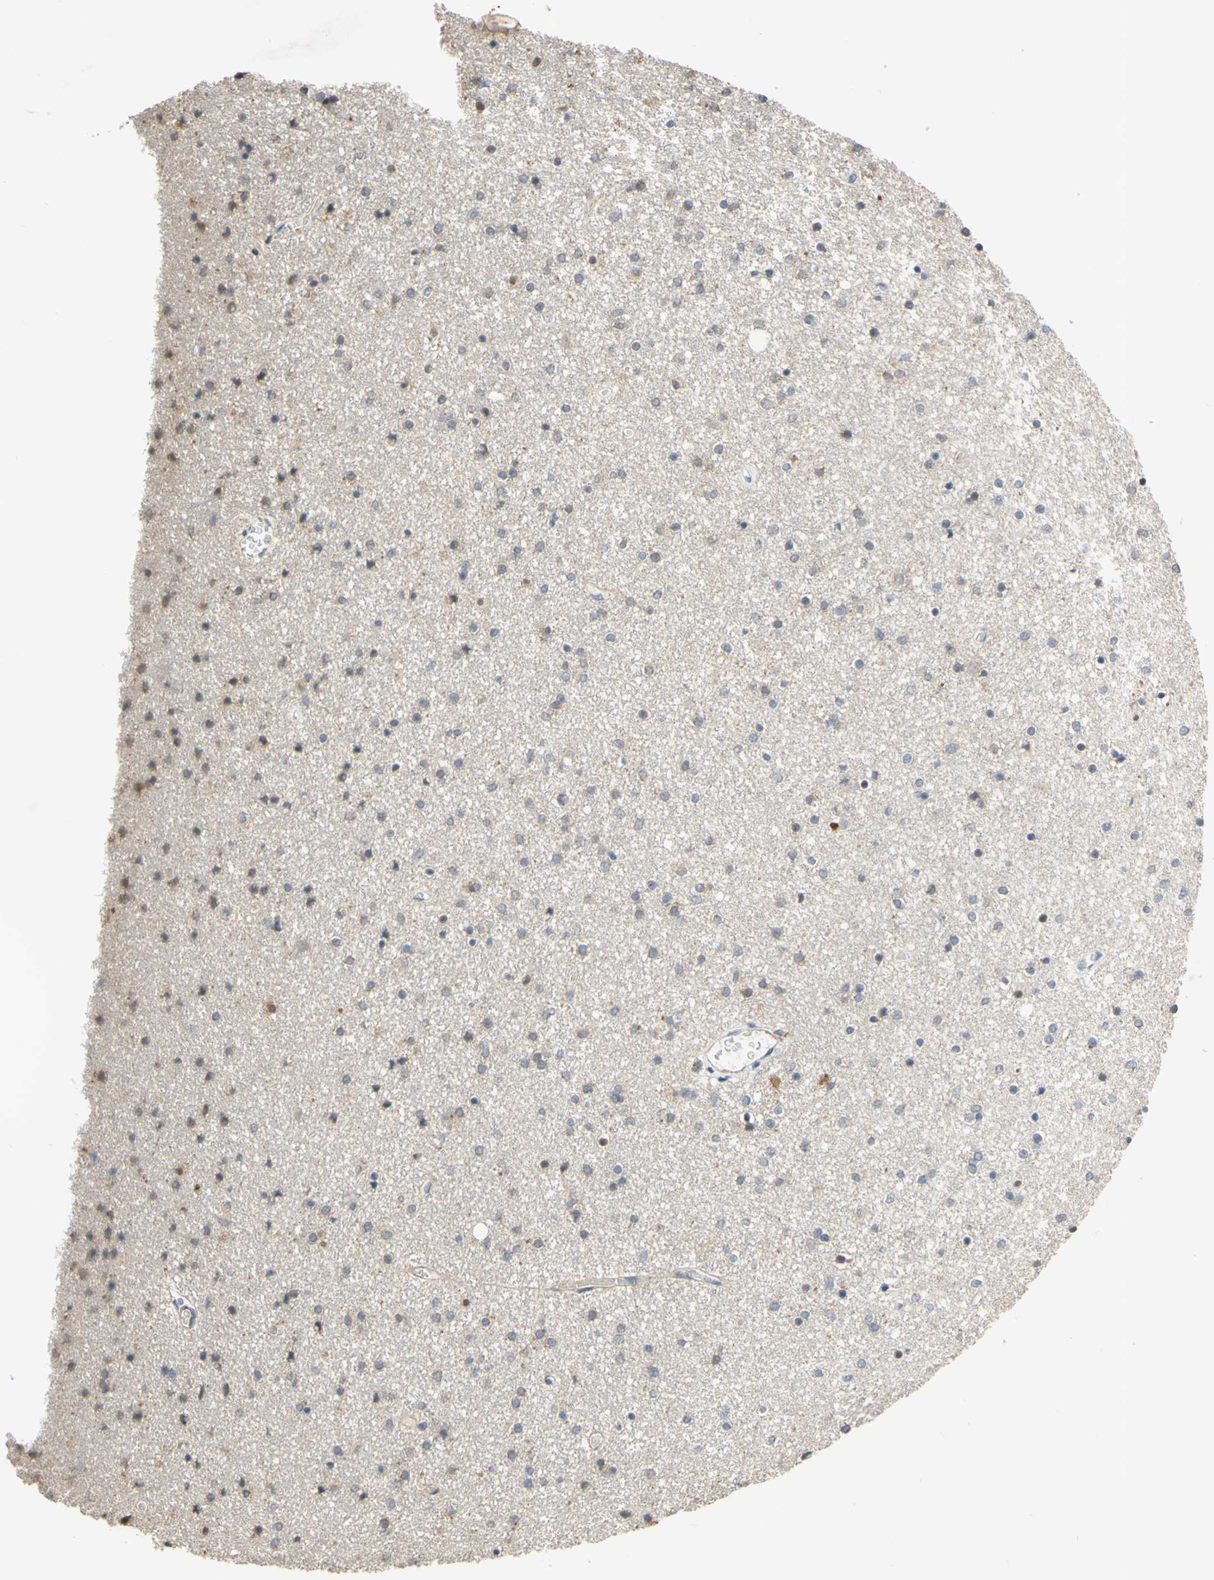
{"staining": {"intensity": "moderate", "quantity": "<25%", "location": "cytoplasmic/membranous"}, "tissue": "caudate", "cell_type": "Glial cells", "image_type": "normal", "snomed": [{"axis": "morphology", "description": "Normal tissue, NOS"}, {"axis": "topography", "description": "Lateral ventricle wall"}], "caption": "IHC histopathology image of benign caudate: human caudate stained using immunohistochemistry (IHC) shows low levels of moderate protein expression localized specifically in the cytoplasmic/membranous of glial cells, appearing as a cytoplasmic/membranous brown color.", "gene": "GATA1", "patient": {"sex": "female", "age": 54}}